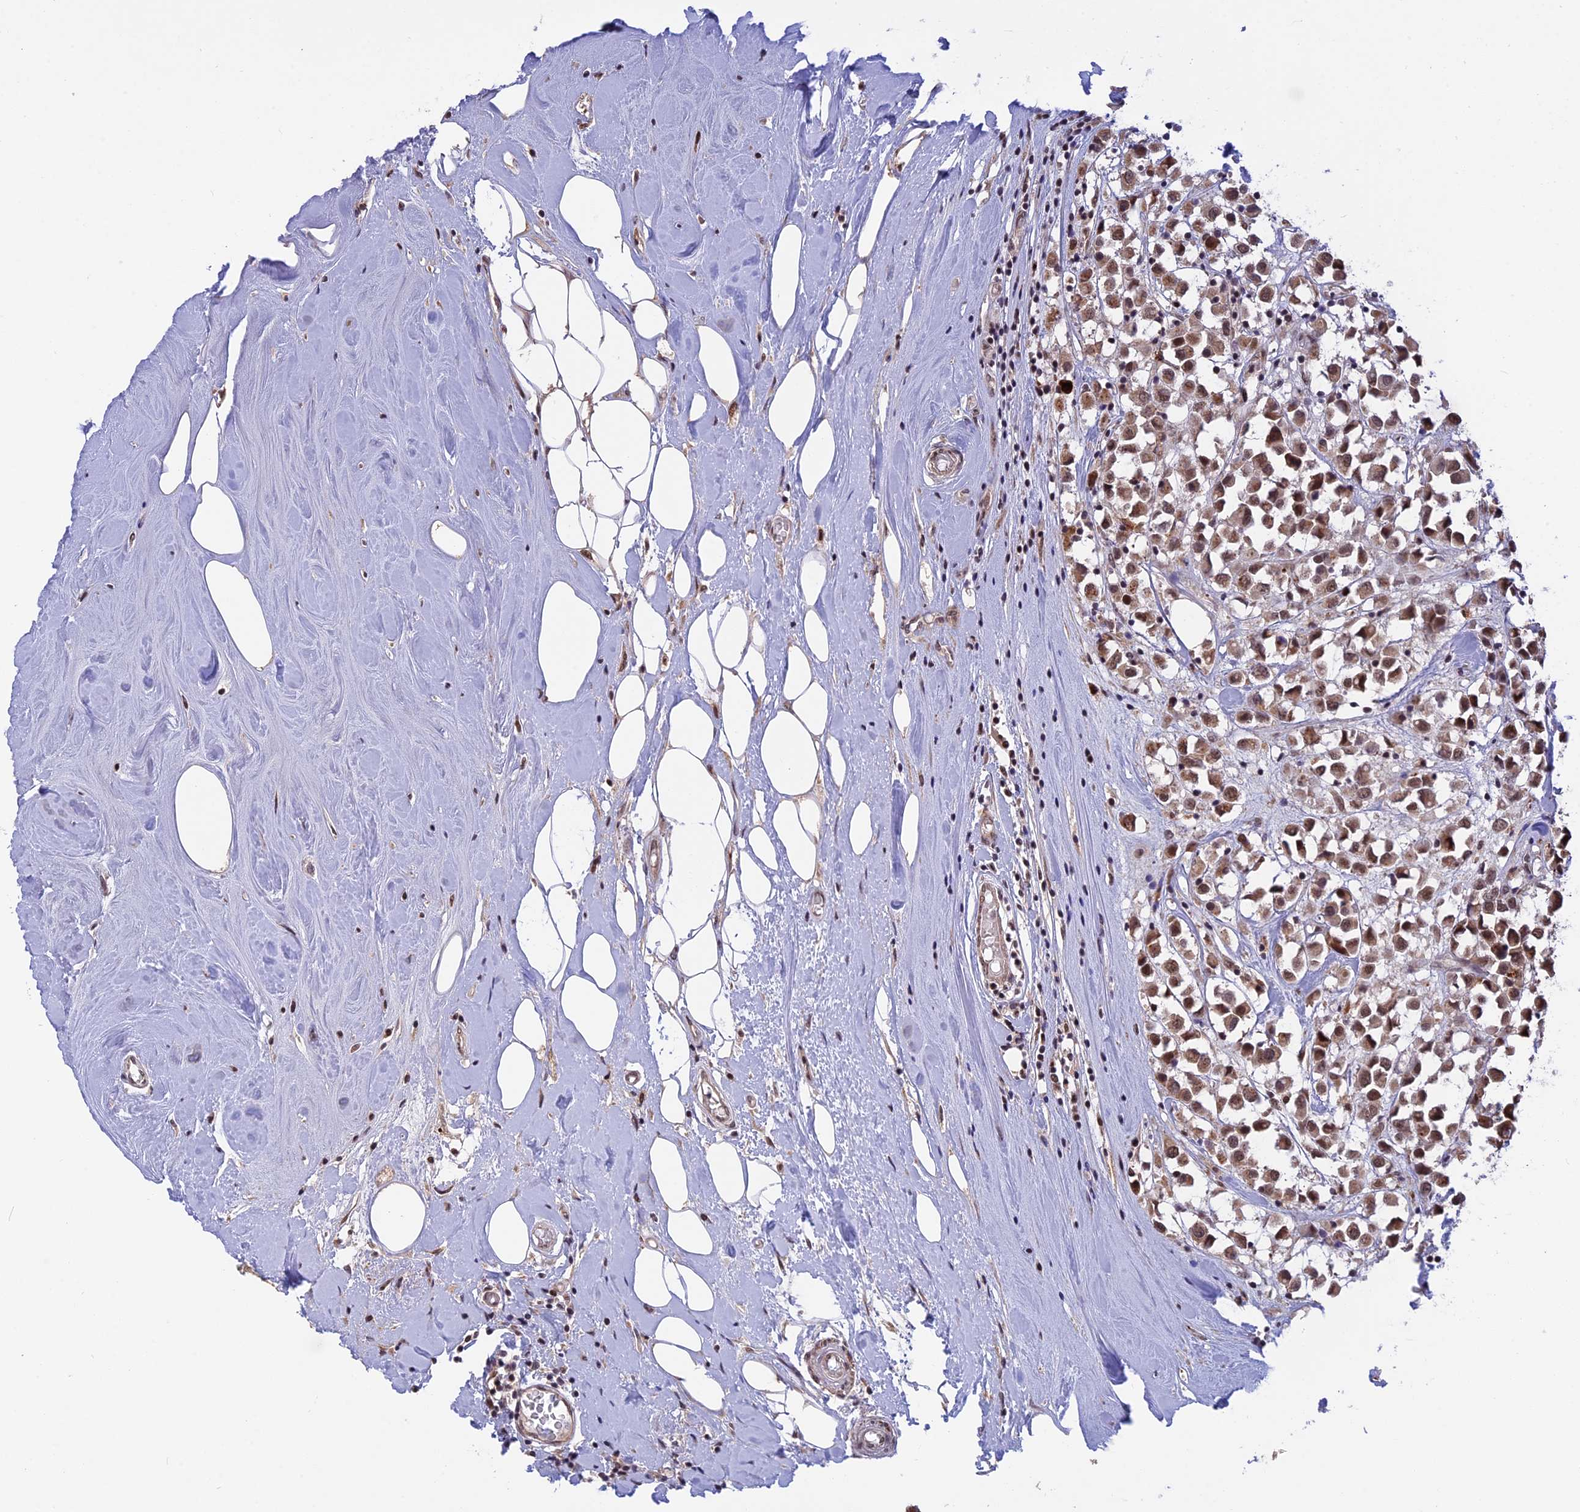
{"staining": {"intensity": "moderate", "quantity": ">75%", "location": "nuclear"}, "tissue": "breast cancer", "cell_type": "Tumor cells", "image_type": "cancer", "snomed": [{"axis": "morphology", "description": "Duct carcinoma"}, {"axis": "topography", "description": "Breast"}], "caption": "DAB (3,3'-diaminobenzidine) immunohistochemical staining of human breast cancer displays moderate nuclear protein expression in approximately >75% of tumor cells.", "gene": "POLR2C", "patient": {"sex": "female", "age": 61}}